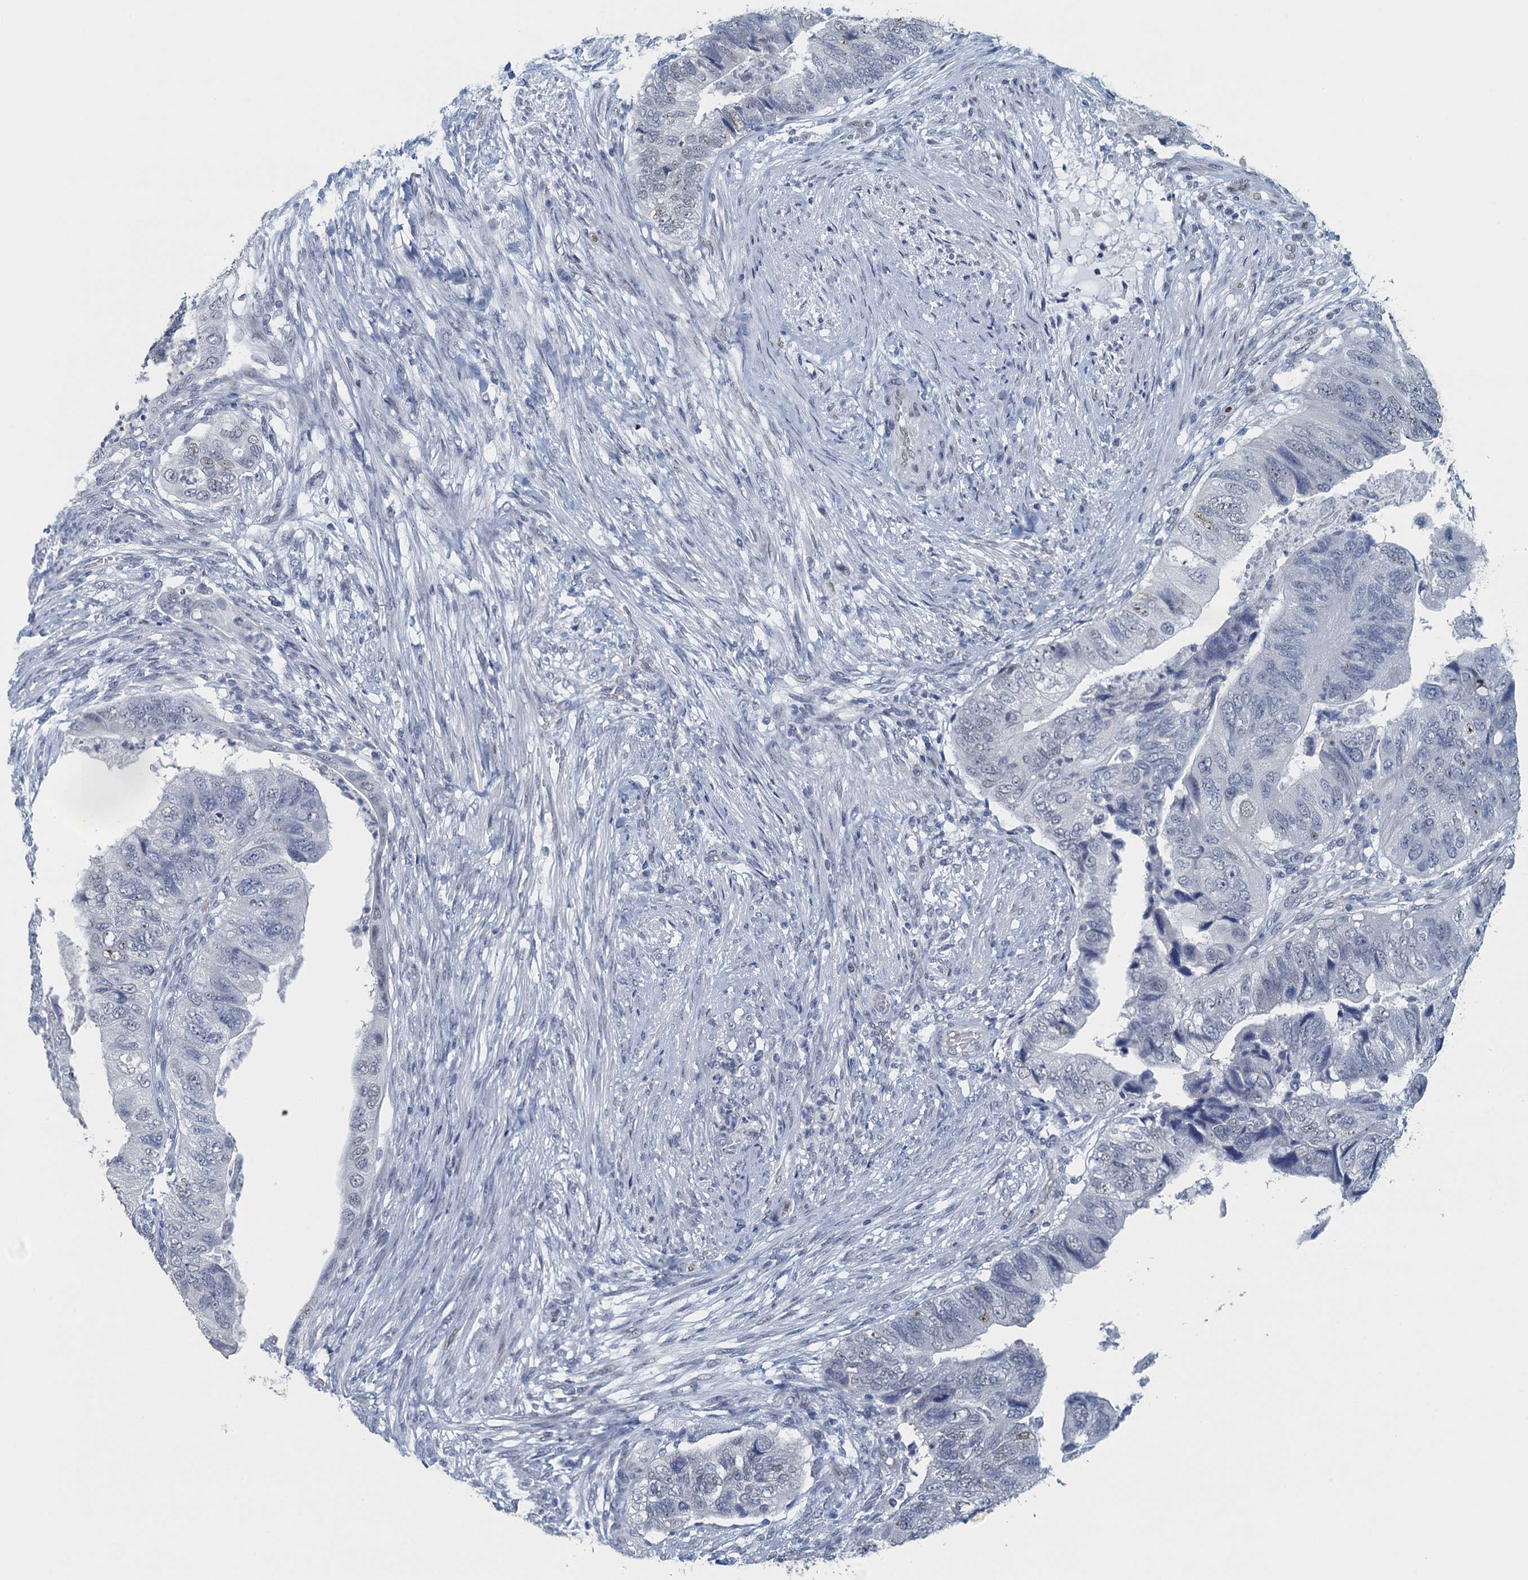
{"staining": {"intensity": "negative", "quantity": "none", "location": "none"}, "tissue": "colorectal cancer", "cell_type": "Tumor cells", "image_type": "cancer", "snomed": [{"axis": "morphology", "description": "Adenocarcinoma, NOS"}, {"axis": "topography", "description": "Rectum"}], "caption": "Tumor cells are negative for brown protein staining in adenocarcinoma (colorectal).", "gene": "TTLL9", "patient": {"sex": "male", "age": 63}}